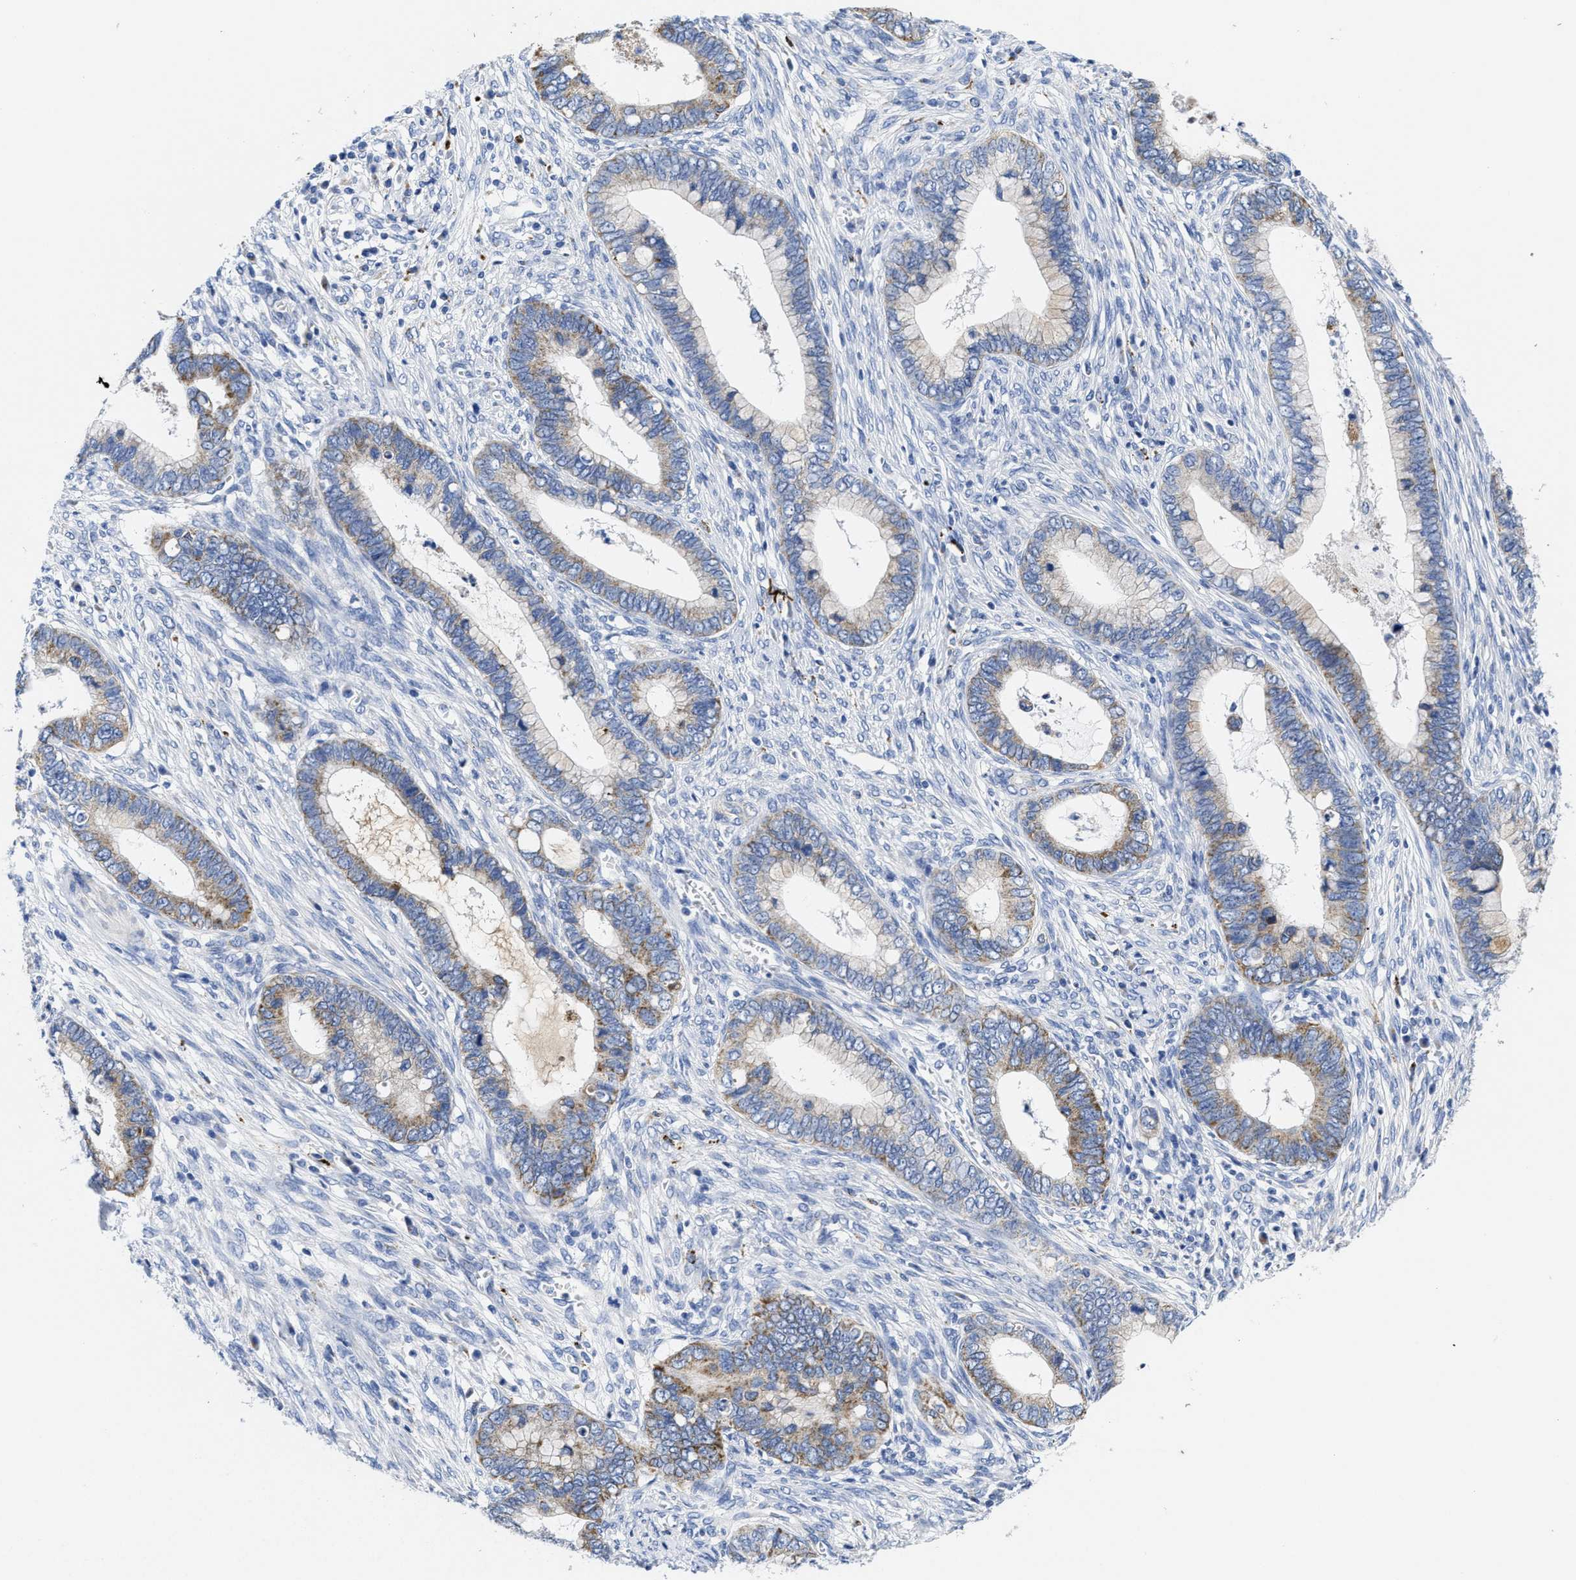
{"staining": {"intensity": "moderate", "quantity": "25%-75%", "location": "cytoplasmic/membranous"}, "tissue": "cervical cancer", "cell_type": "Tumor cells", "image_type": "cancer", "snomed": [{"axis": "morphology", "description": "Adenocarcinoma, NOS"}, {"axis": "topography", "description": "Cervix"}], "caption": "IHC (DAB) staining of human cervical cancer (adenocarcinoma) shows moderate cytoplasmic/membranous protein positivity in about 25%-75% of tumor cells.", "gene": "TBRG4", "patient": {"sex": "female", "age": 44}}